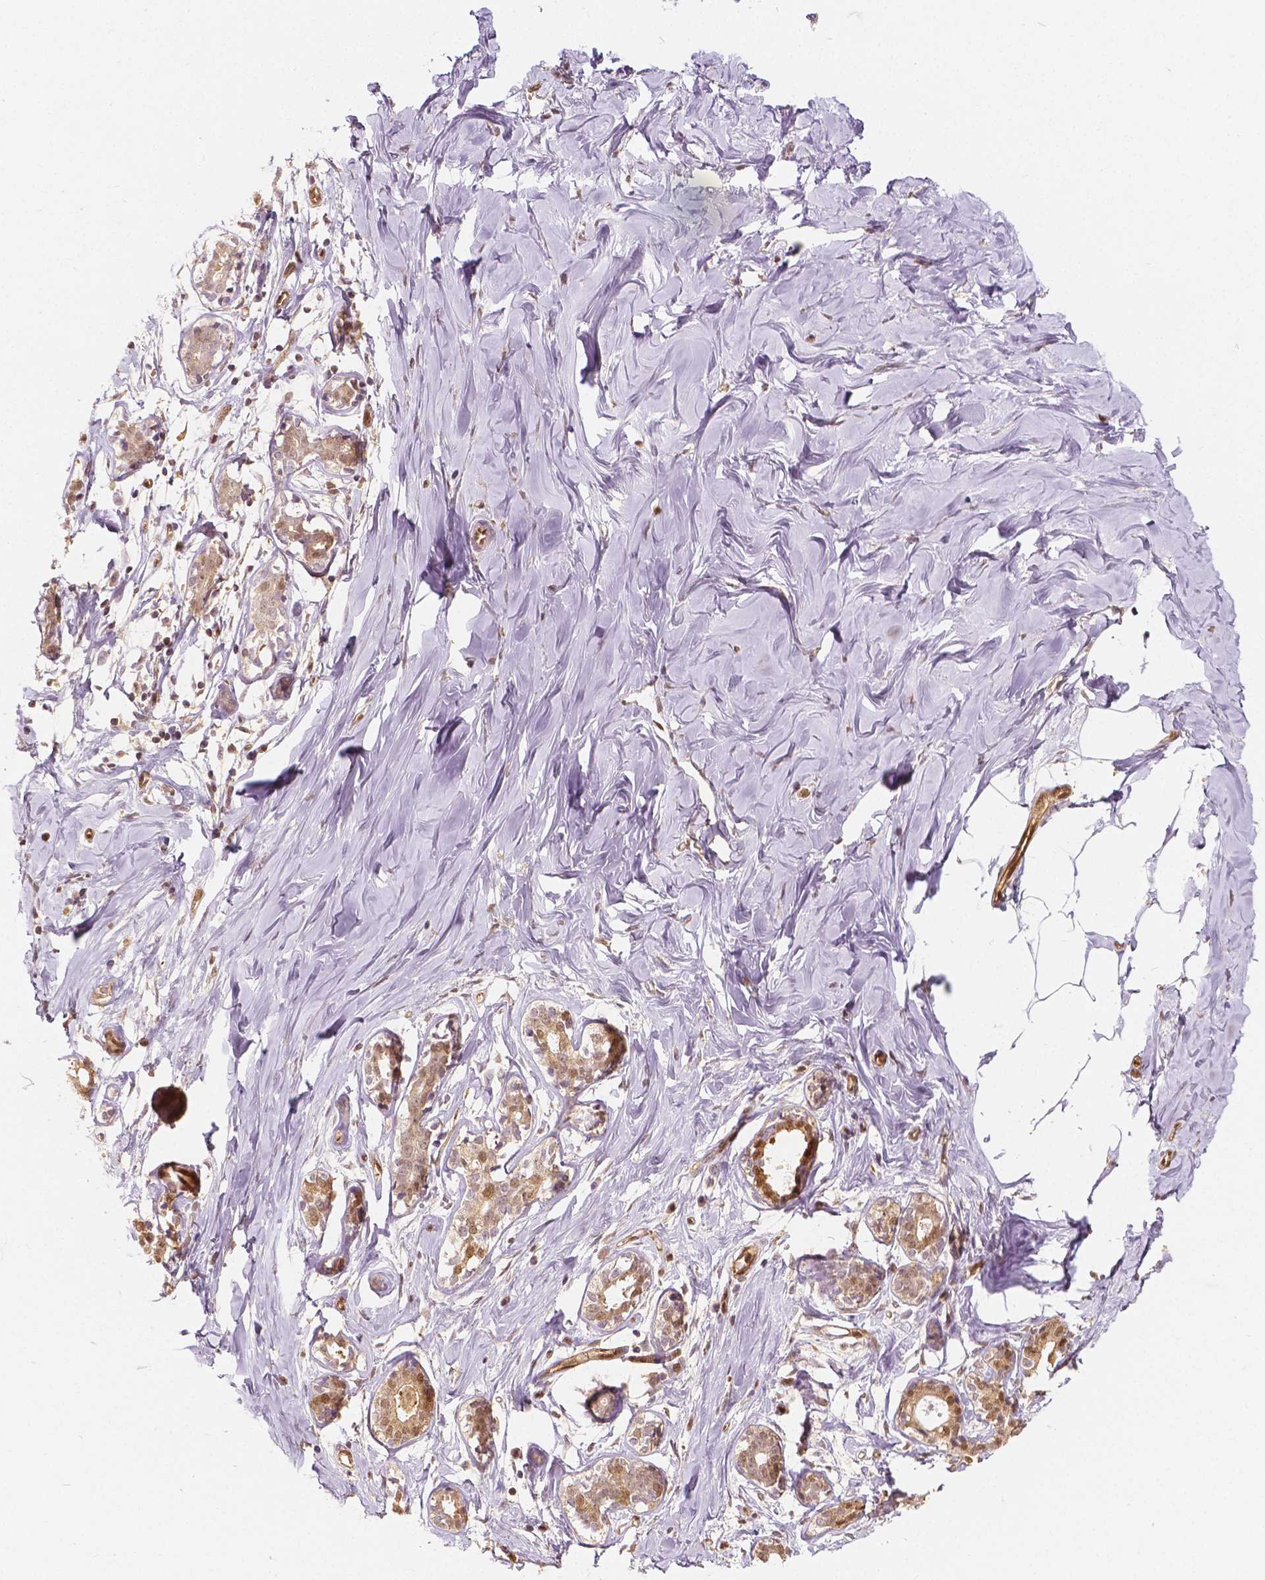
{"staining": {"intensity": "moderate", "quantity": "<25%", "location": "cytoplasmic/membranous"}, "tissue": "breast", "cell_type": "Adipocytes", "image_type": "normal", "snomed": [{"axis": "morphology", "description": "Normal tissue, NOS"}, {"axis": "topography", "description": "Breast"}], "caption": "Protein expression analysis of benign breast demonstrates moderate cytoplasmic/membranous expression in about <25% of adipocytes.", "gene": "NAPRT", "patient": {"sex": "female", "age": 27}}